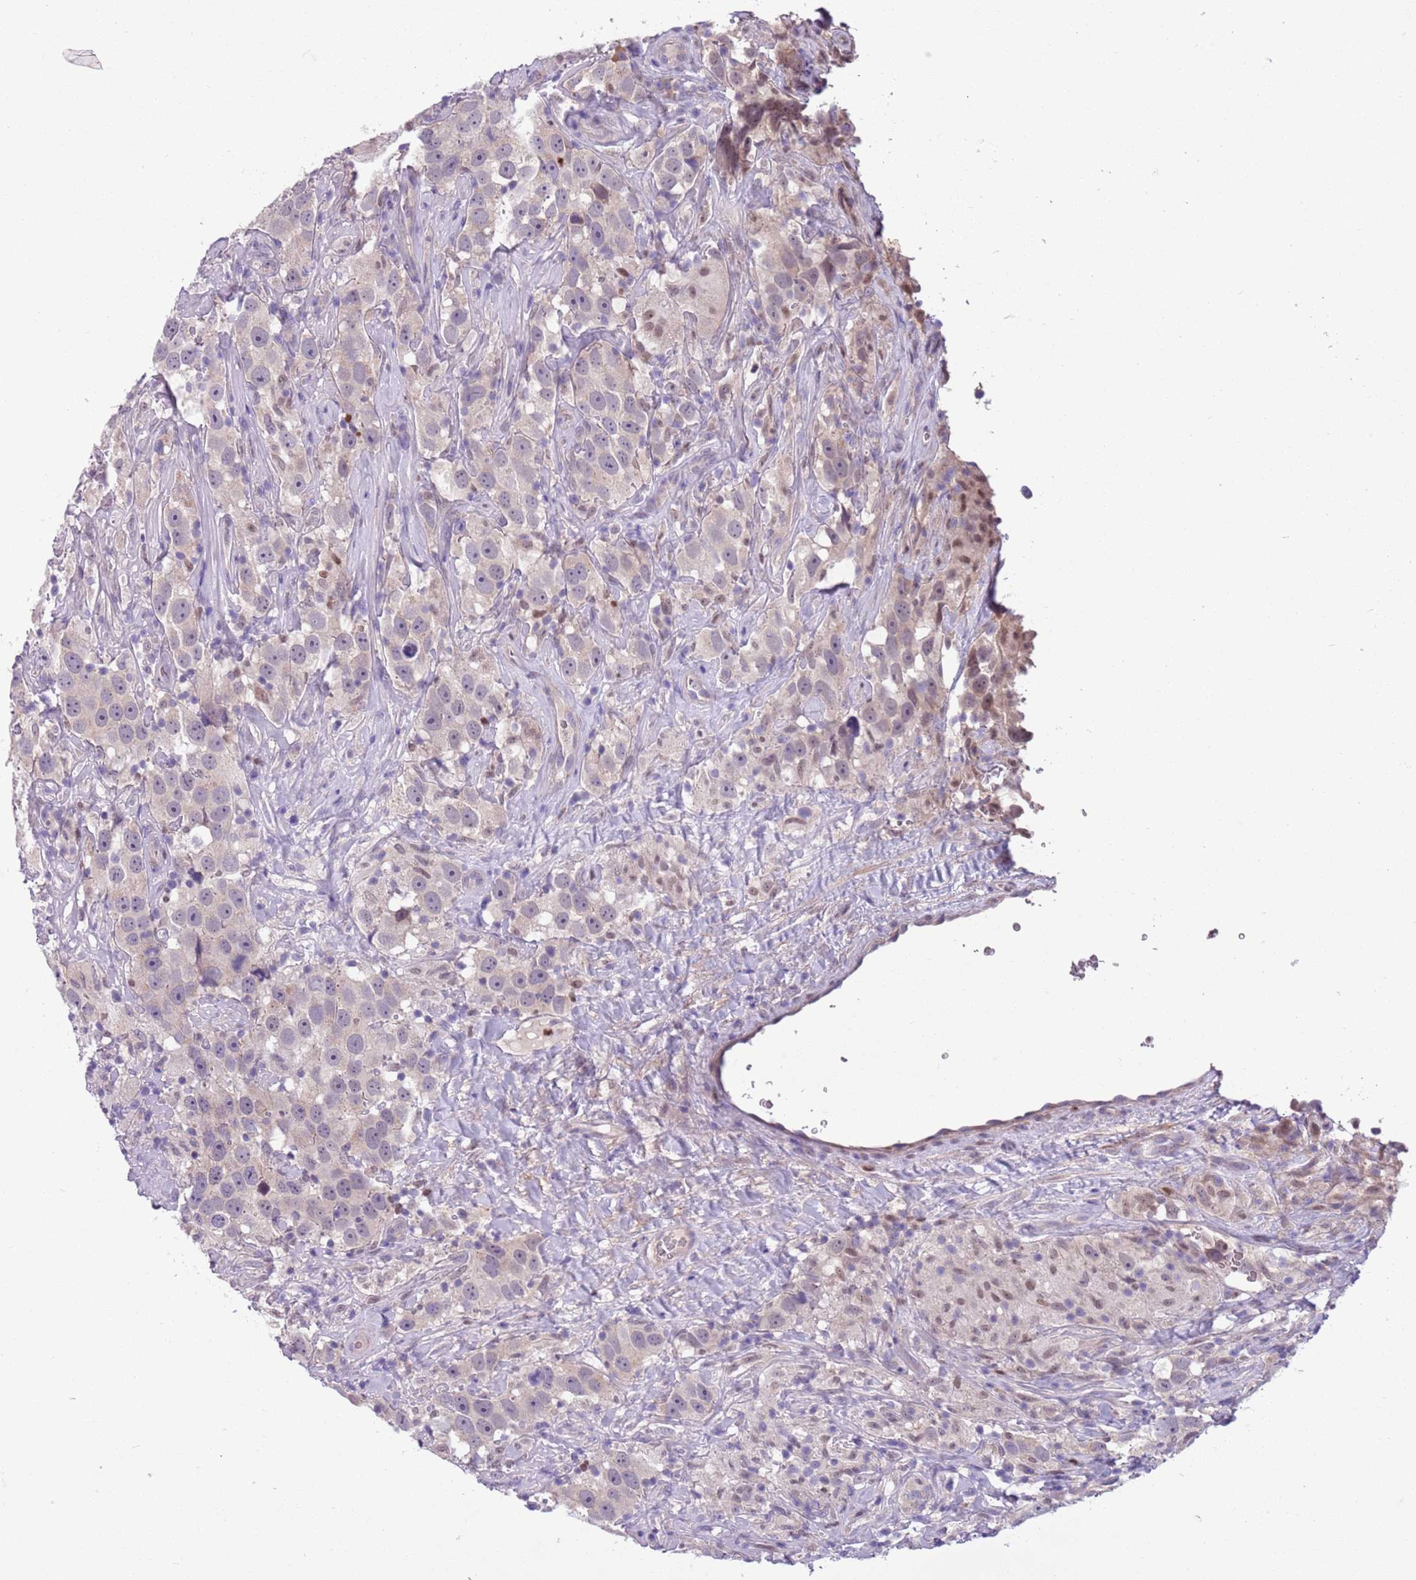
{"staining": {"intensity": "negative", "quantity": "none", "location": "none"}, "tissue": "testis cancer", "cell_type": "Tumor cells", "image_type": "cancer", "snomed": [{"axis": "morphology", "description": "Seminoma, NOS"}, {"axis": "topography", "description": "Testis"}], "caption": "A high-resolution photomicrograph shows immunohistochemistry staining of testis cancer (seminoma), which reveals no significant staining in tumor cells.", "gene": "ADCY7", "patient": {"sex": "male", "age": 49}}